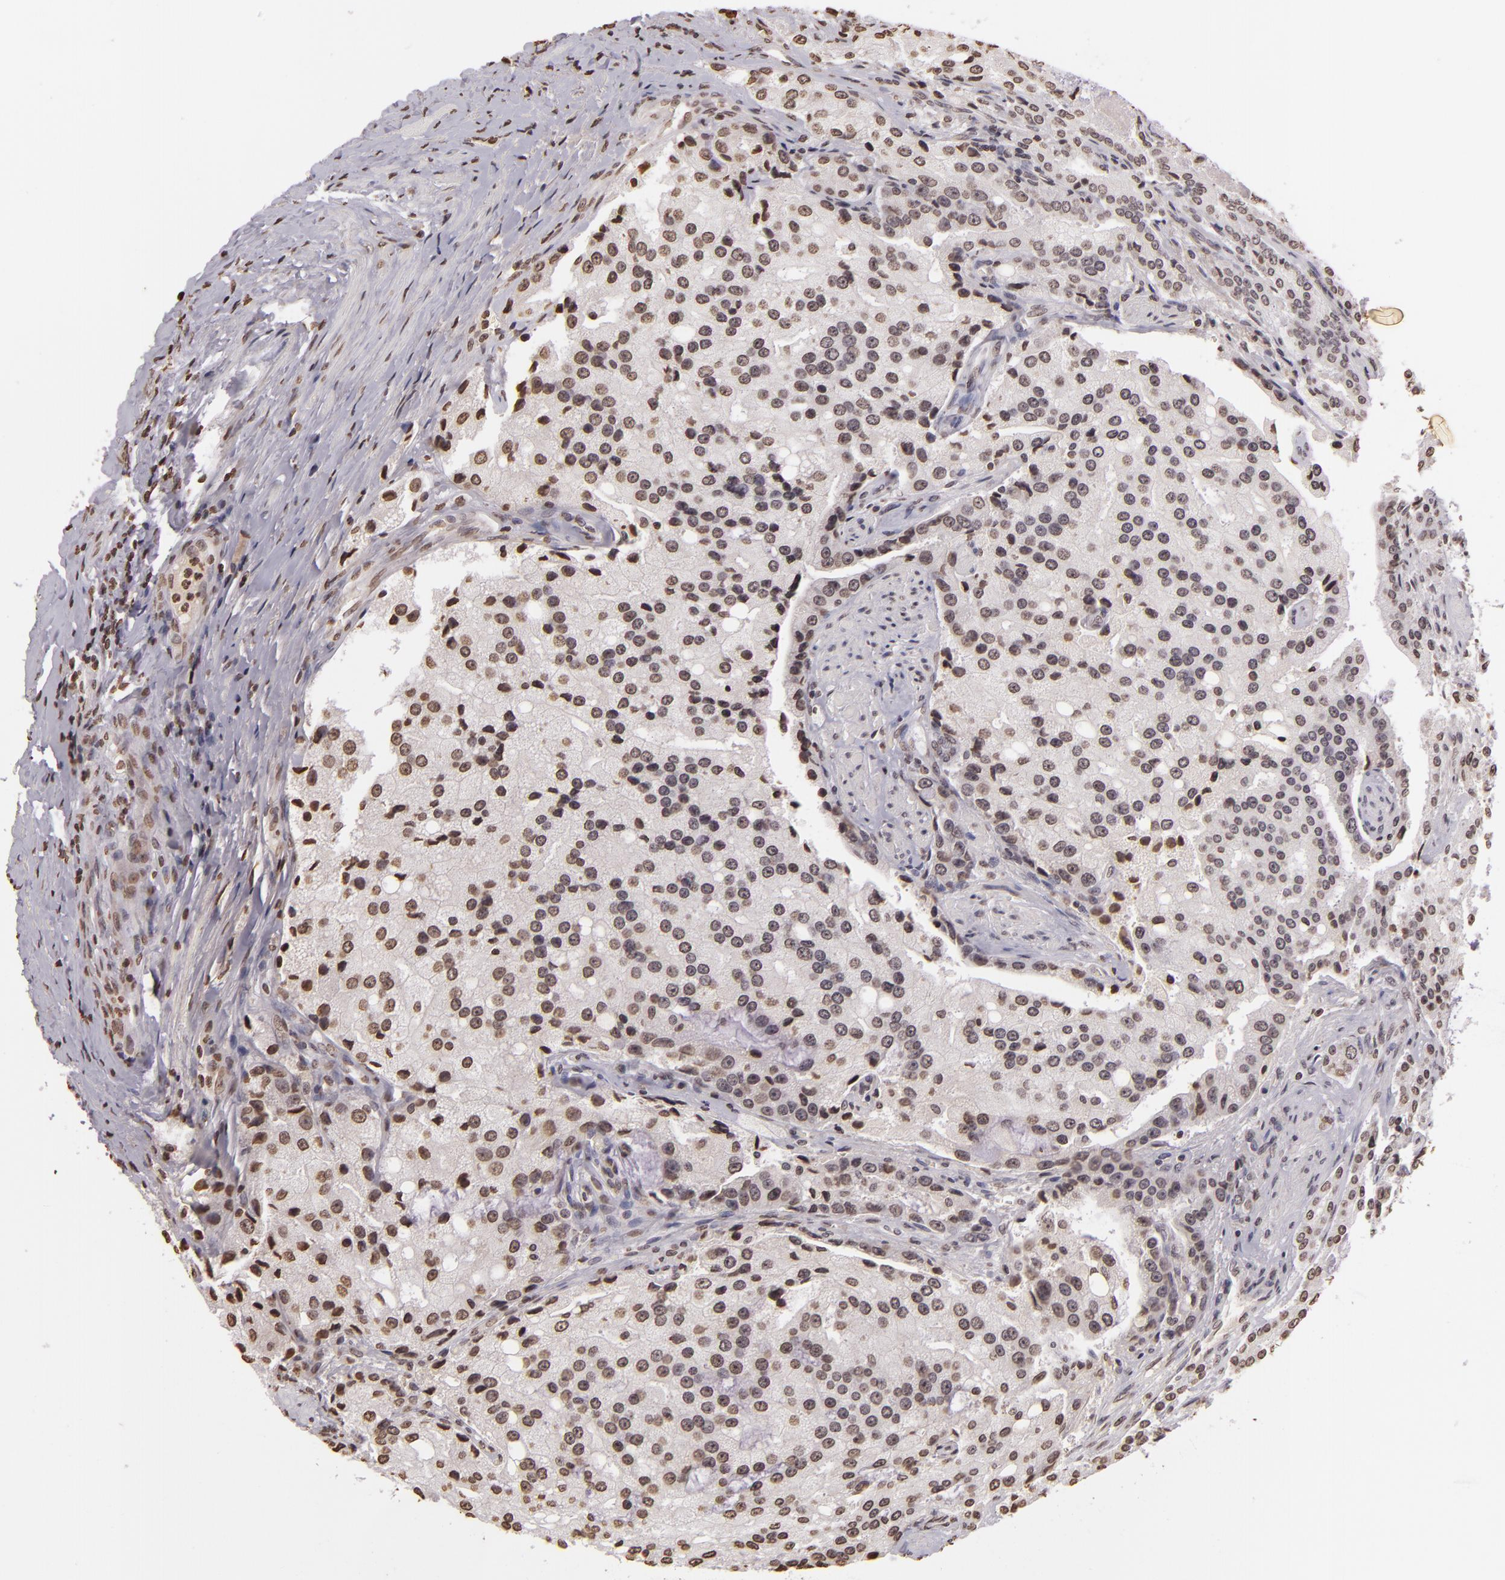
{"staining": {"intensity": "weak", "quantity": ">75%", "location": "nuclear"}, "tissue": "prostate cancer", "cell_type": "Tumor cells", "image_type": "cancer", "snomed": [{"axis": "morphology", "description": "Adenocarcinoma, Medium grade"}, {"axis": "topography", "description": "Prostate"}], "caption": "Immunohistochemical staining of human medium-grade adenocarcinoma (prostate) reveals low levels of weak nuclear staining in about >75% of tumor cells. Nuclei are stained in blue.", "gene": "THRB", "patient": {"sex": "male", "age": 72}}